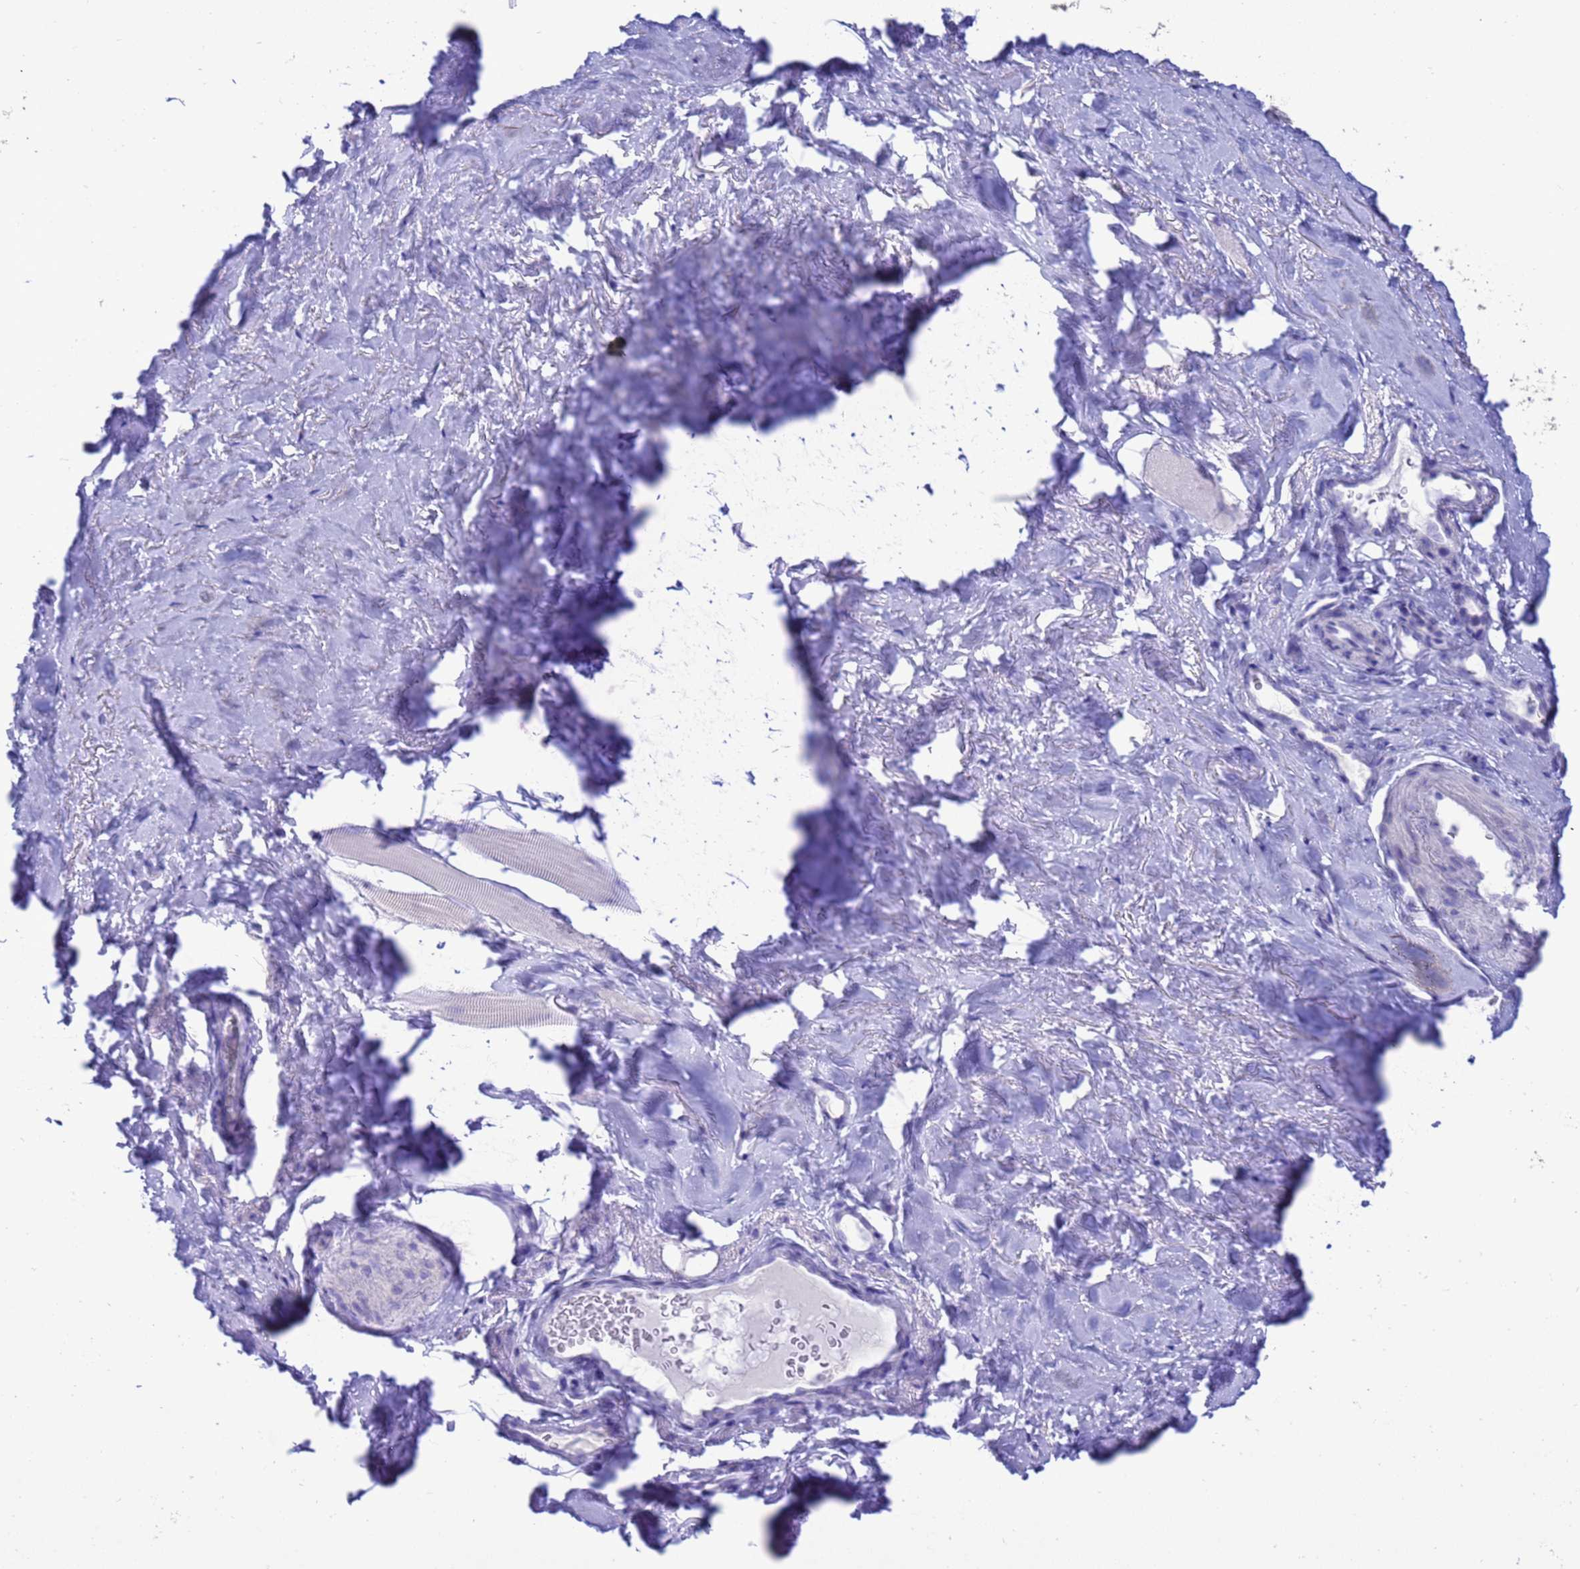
{"staining": {"intensity": "negative", "quantity": "none", "location": "none"}, "tissue": "smooth muscle", "cell_type": "Smooth muscle cells", "image_type": "normal", "snomed": [{"axis": "morphology", "description": "Normal tissue, NOS"}, {"axis": "topography", "description": "Smooth muscle"}, {"axis": "topography", "description": "Peripheral nerve tissue"}], "caption": "This is an immunohistochemistry (IHC) histopathology image of benign smooth muscle. There is no positivity in smooth muscle cells.", "gene": "GSTM1", "patient": {"sex": "male", "age": 69}}